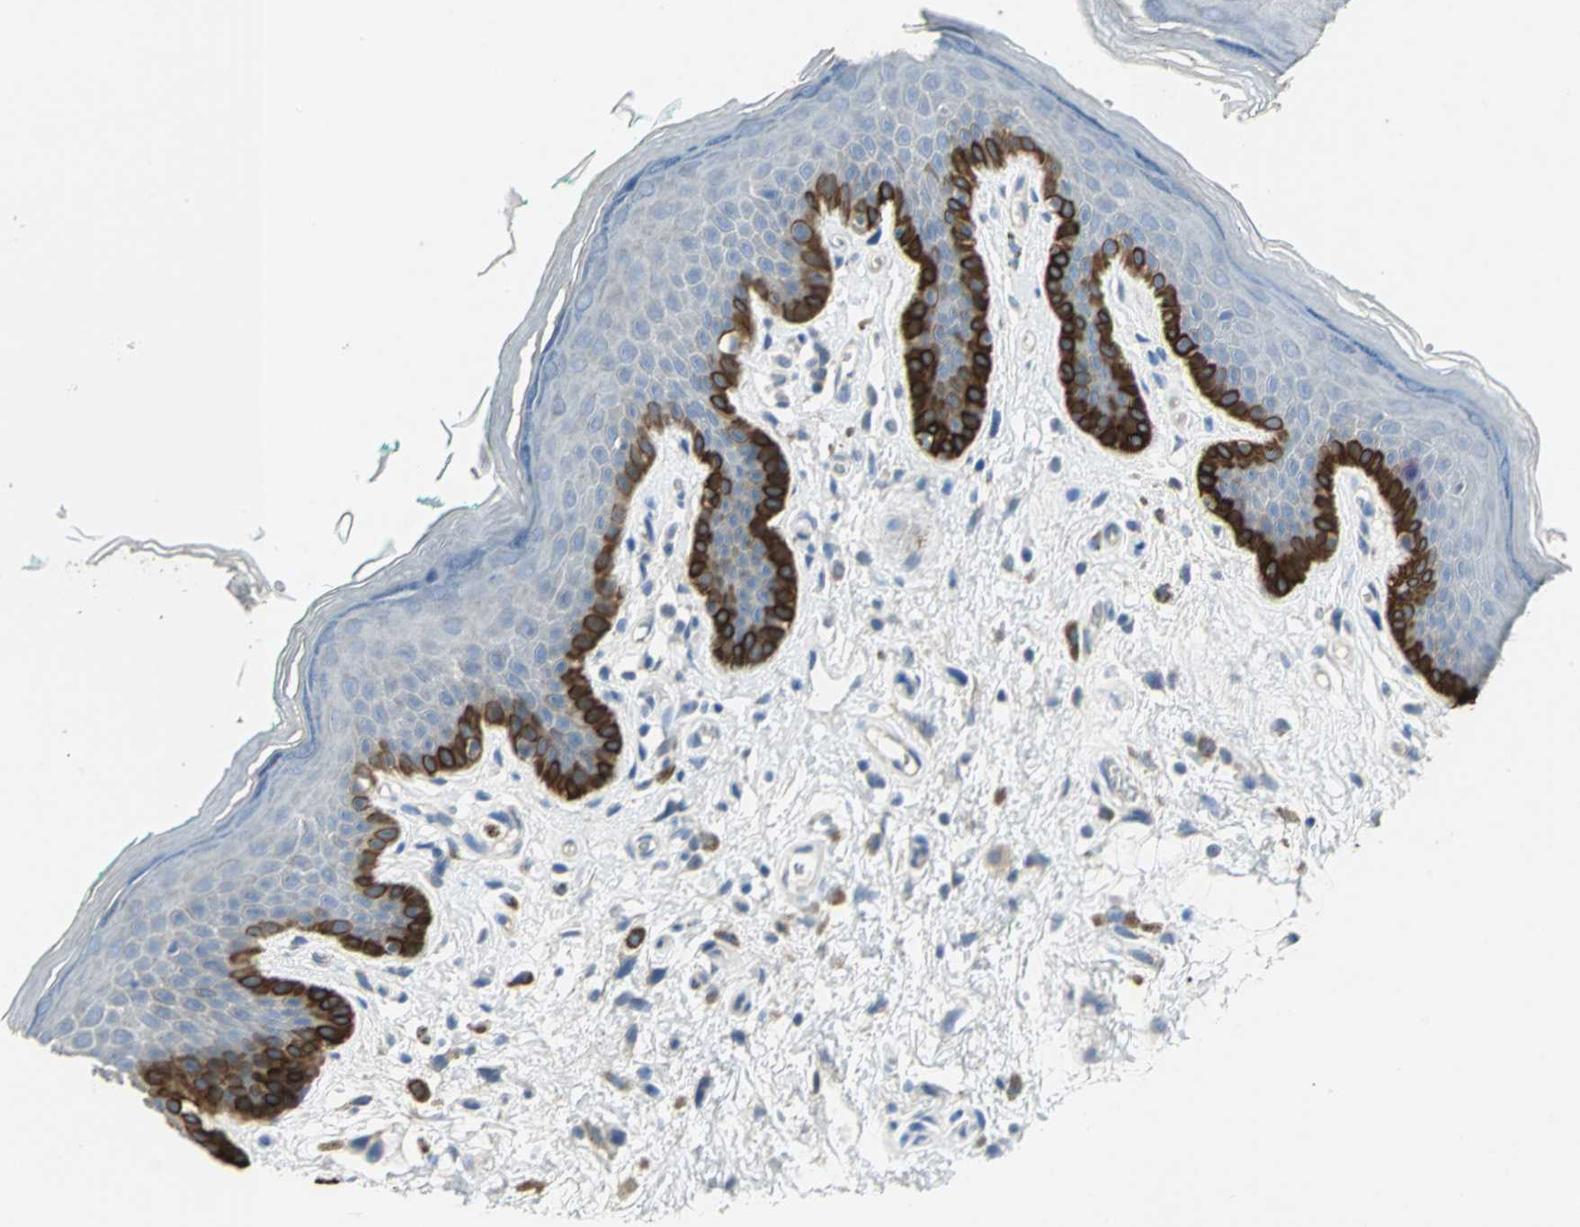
{"staining": {"intensity": "strong", "quantity": "25%-75%", "location": "cytoplasmic/membranous"}, "tissue": "skin", "cell_type": "Epidermal cells", "image_type": "normal", "snomed": [{"axis": "morphology", "description": "Normal tissue, NOS"}, {"axis": "topography", "description": "Anal"}], "caption": "The image shows a brown stain indicating the presence of a protein in the cytoplasmic/membranous of epidermal cells in skin. The staining was performed using DAB (3,3'-diaminobenzidine), with brown indicating positive protein expression. Nuclei are stained blue with hematoxylin.", "gene": "HTR1F", "patient": {"sex": "male", "age": 74}}